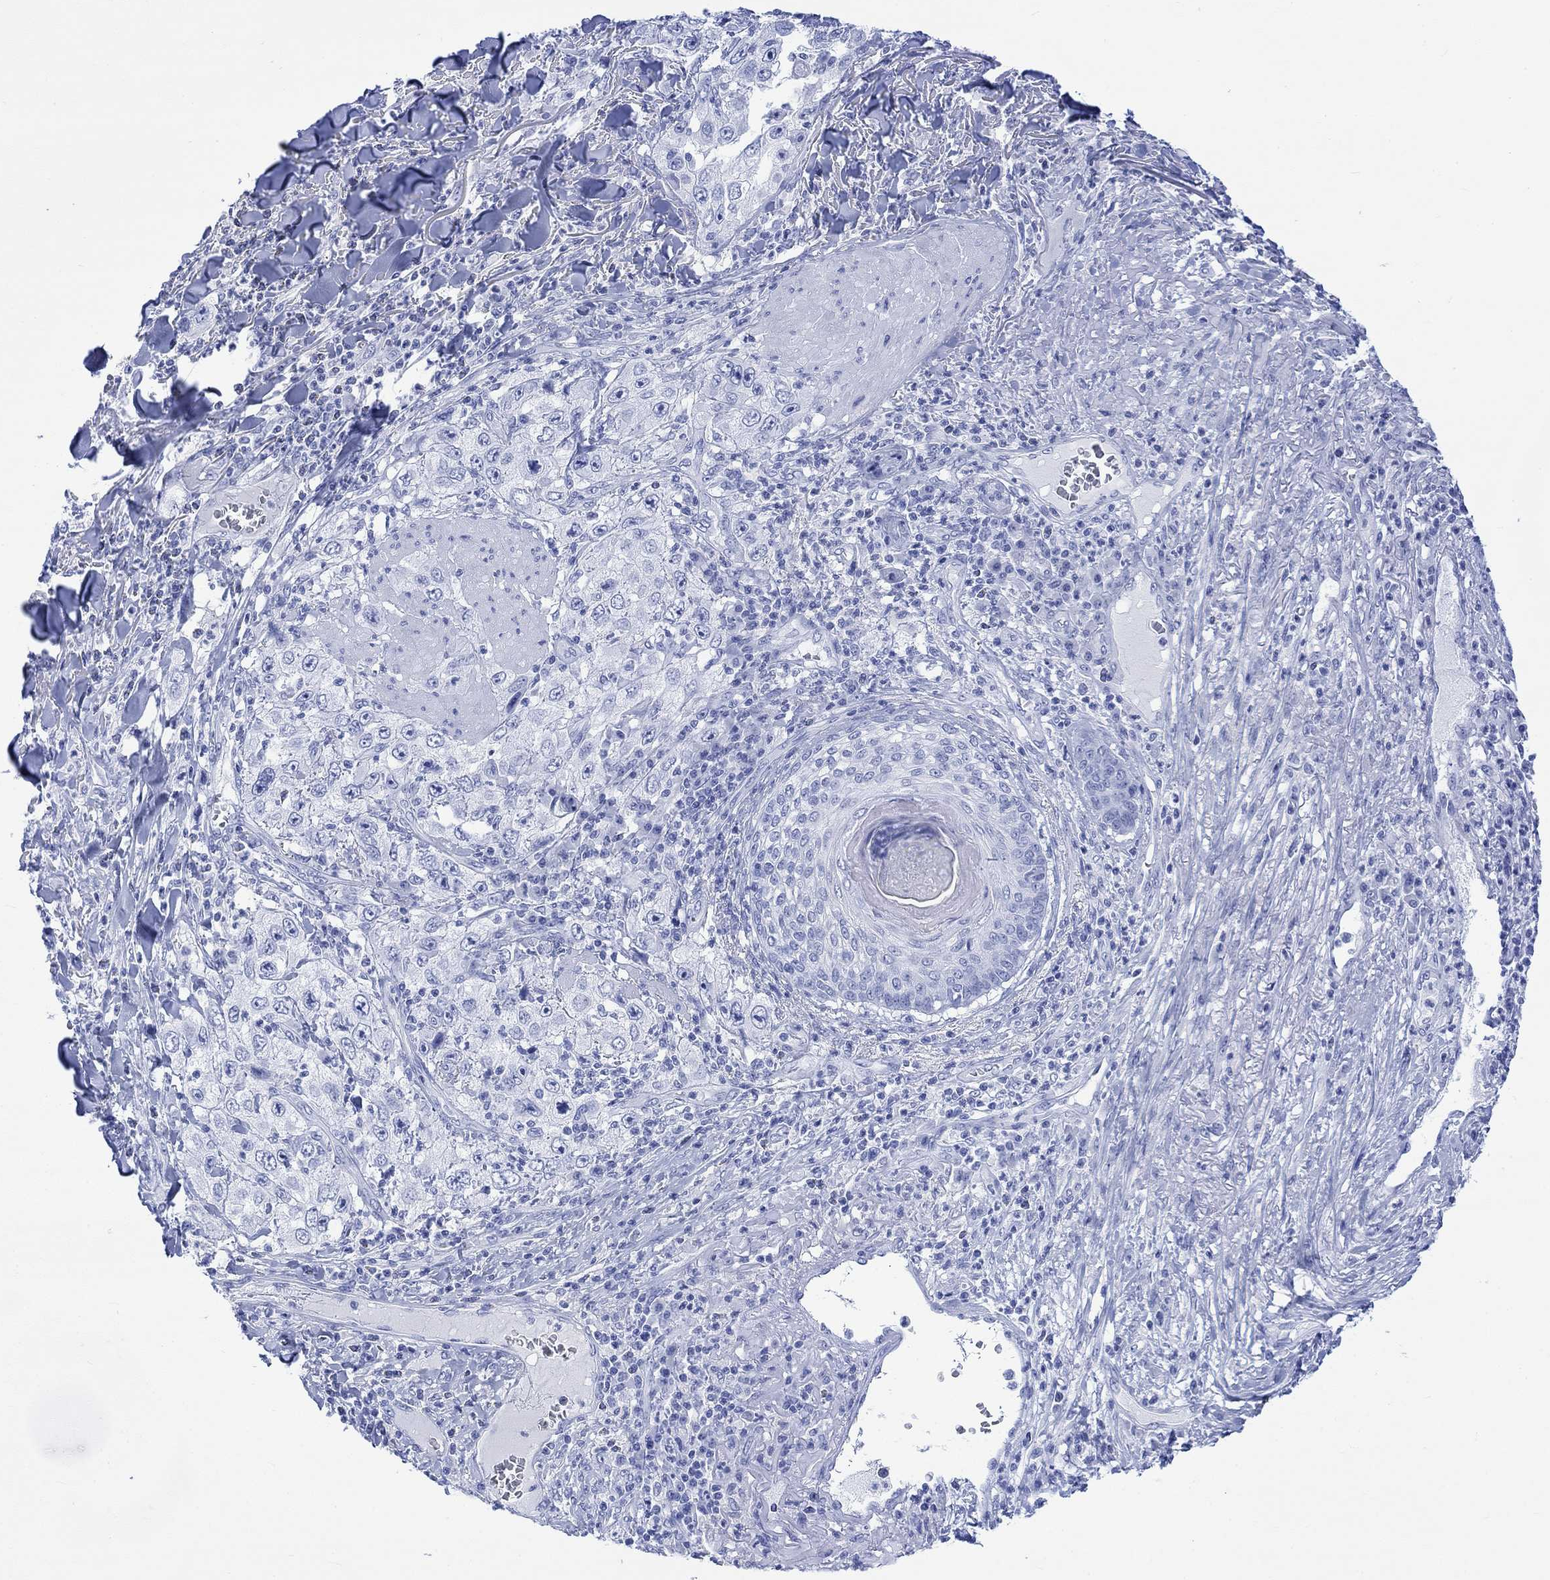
{"staining": {"intensity": "negative", "quantity": "none", "location": "none"}, "tissue": "skin cancer", "cell_type": "Tumor cells", "image_type": "cancer", "snomed": [{"axis": "morphology", "description": "Squamous cell carcinoma, NOS"}, {"axis": "topography", "description": "Skin"}], "caption": "Tumor cells are negative for protein expression in human skin cancer. Brightfield microscopy of IHC stained with DAB (3,3'-diaminobenzidine) (brown) and hematoxylin (blue), captured at high magnification.", "gene": "CELF4", "patient": {"sex": "male", "age": 82}}